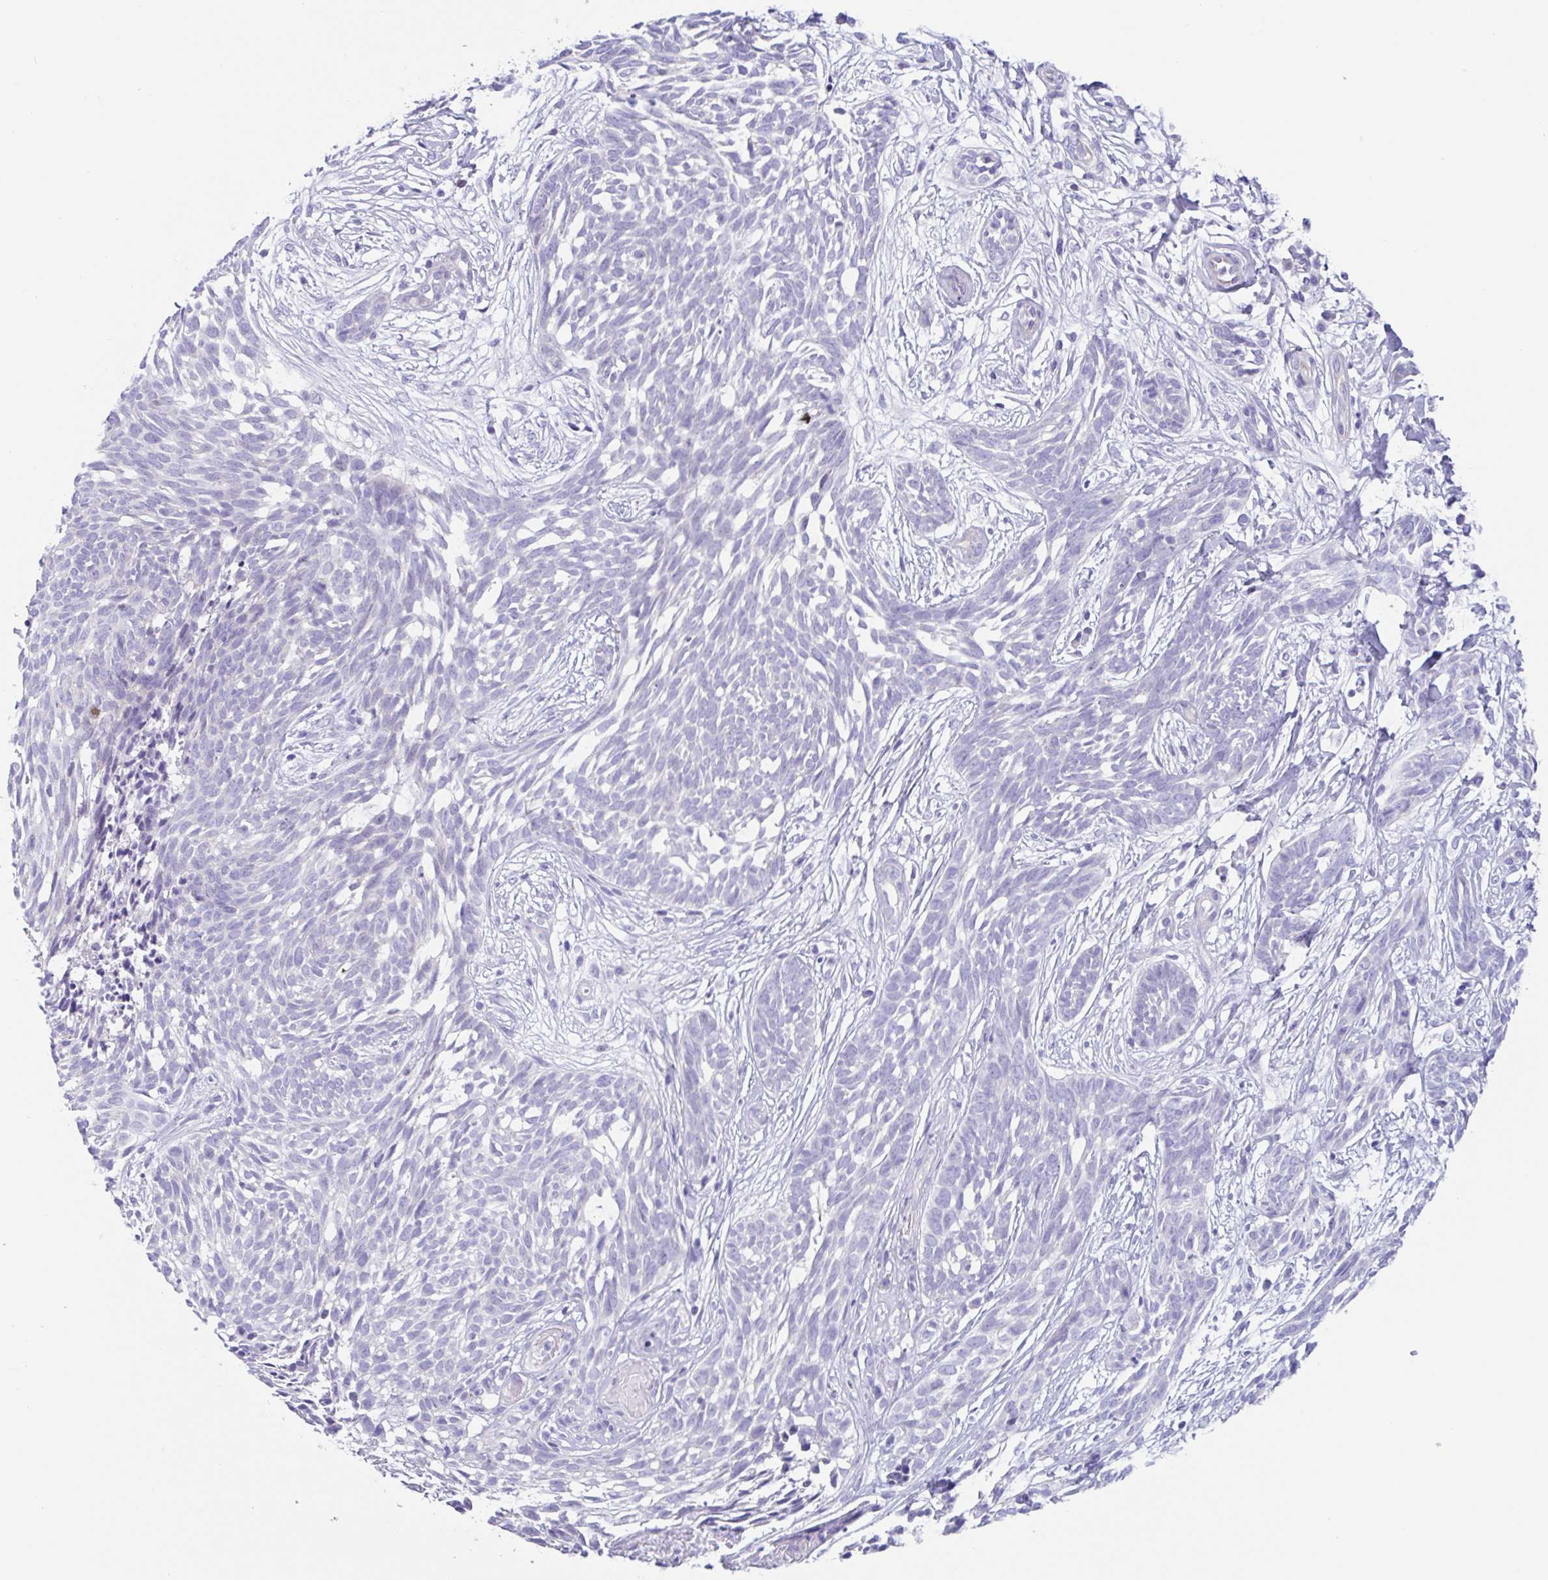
{"staining": {"intensity": "negative", "quantity": "none", "location": "none"}, "tissue": "skin cancer", "cell_type": "Tumor cells", "image_type": "cancer", "snomed": [{"axis": "morphology", "description": "Basal cell carcinoma"}, {"axis": "topography", "description": "Skin"}, {"axis": "topography", "description": "Skin, foot"}], "caption": "Immunohistochemistry micrograph of human skin cancer (basal cell carcinoma) stained for a protein (brown), which reveals no expression in tumor cells.", "gene": "OR6N2", "patient": {"sex": "female", "age": 86}}